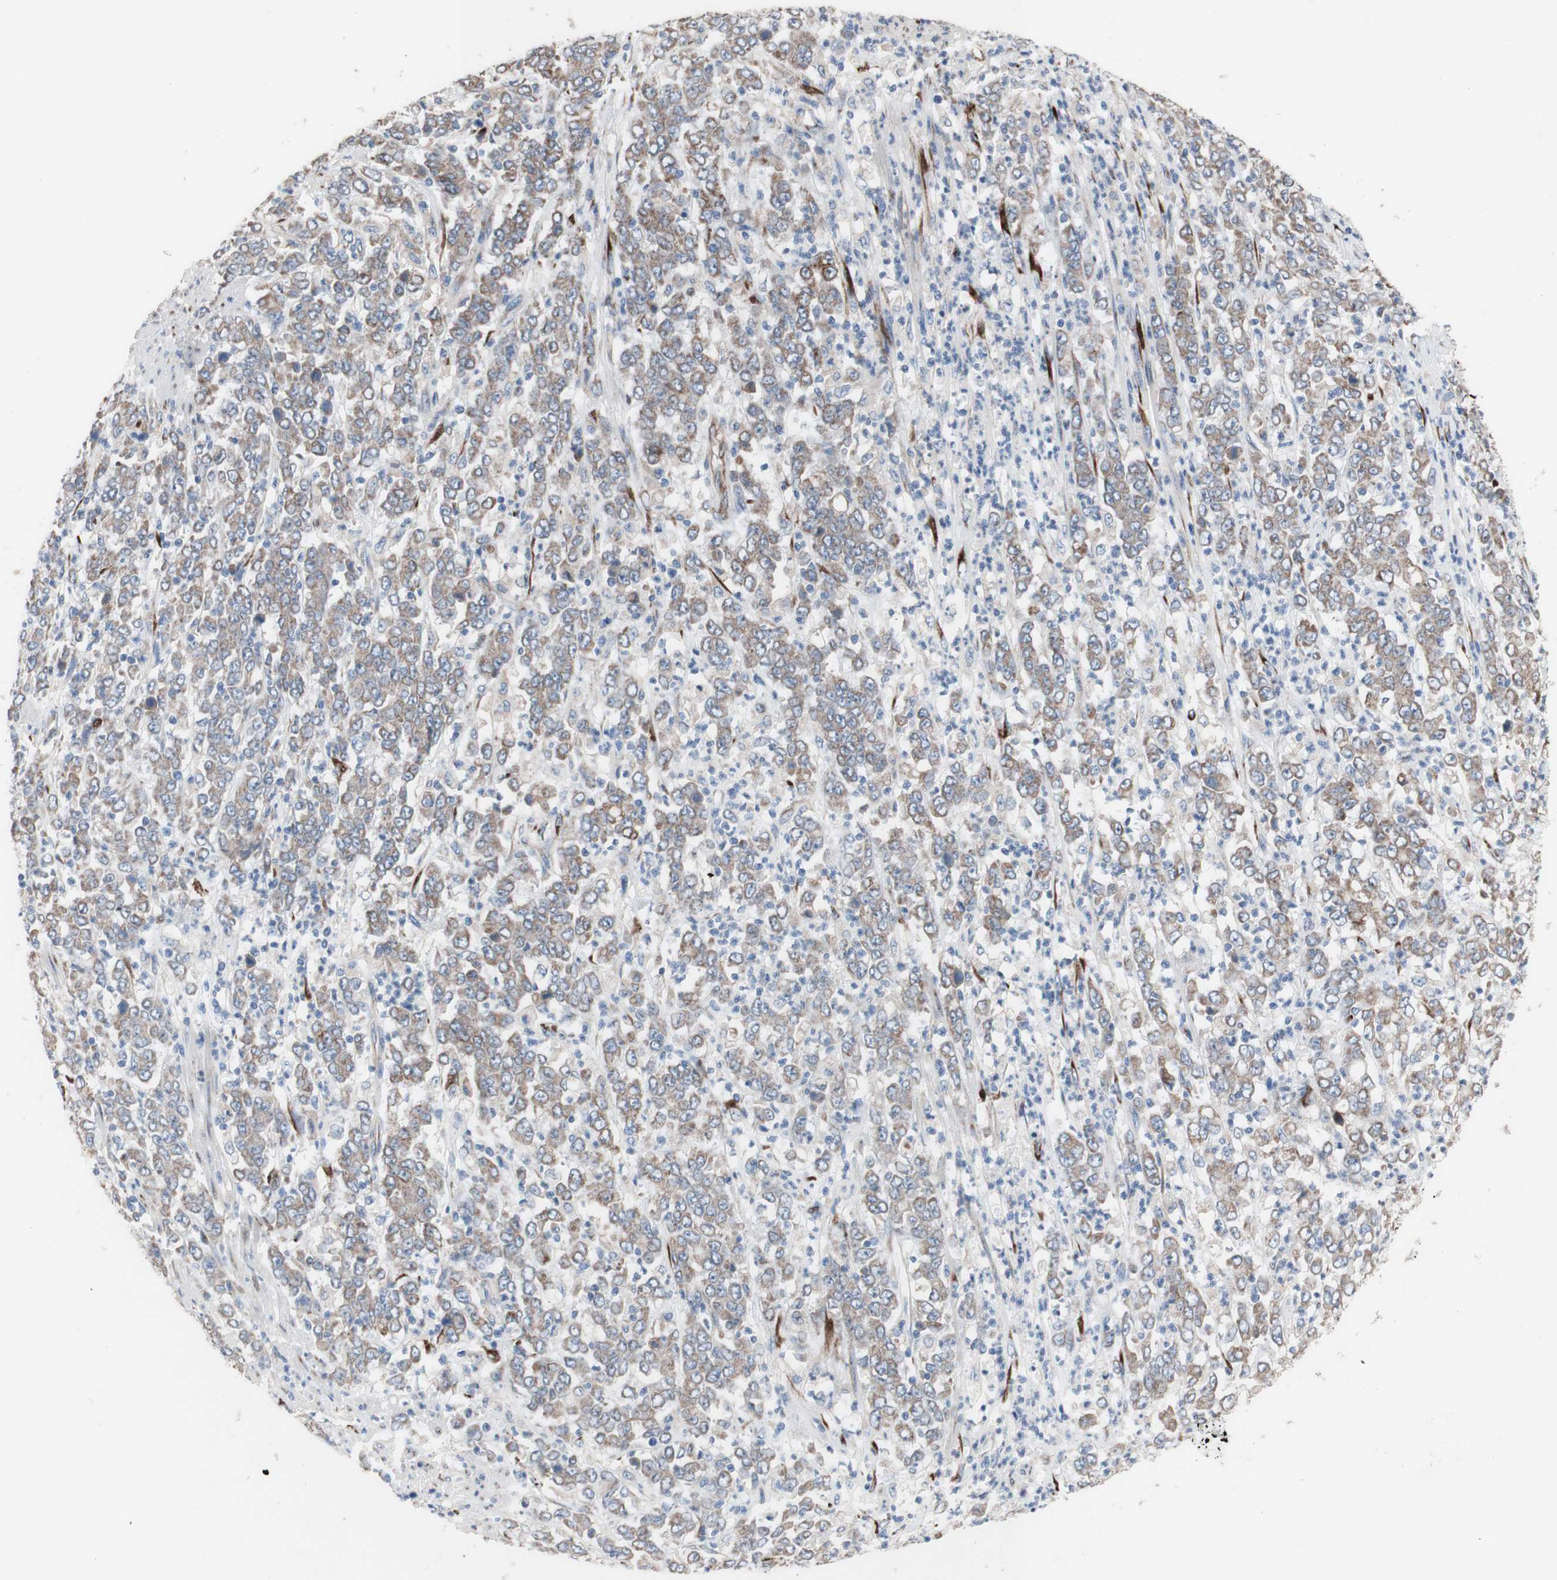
{"staining": {"intensity": "moderate", "quantity": ">75%", "location": "cytoplasmic/membranous"}, "tissue": "stomach cancer", "cell_type": "Tumor cells", "image_type": "cancer", "snomed": [{"axis": "morphology", "description": "Adenocarcinoma, NOS"}, {"axis": "topography", "description": "Stomach, lower"}], "caption": "Immunohistochemistry histopathology image of neoplastic tissue: stomach adenocarcinoma stained using immunohistochemistry (IHC) demonstrates medium levels of moderate protein expression localized specifically in the cytoplasmic/membranous of tumor cells, appearing as a cytoplasmic/membranous brown color.", "gene": "AGPAT5", "patient": {"sex": "female", "age": 71}}